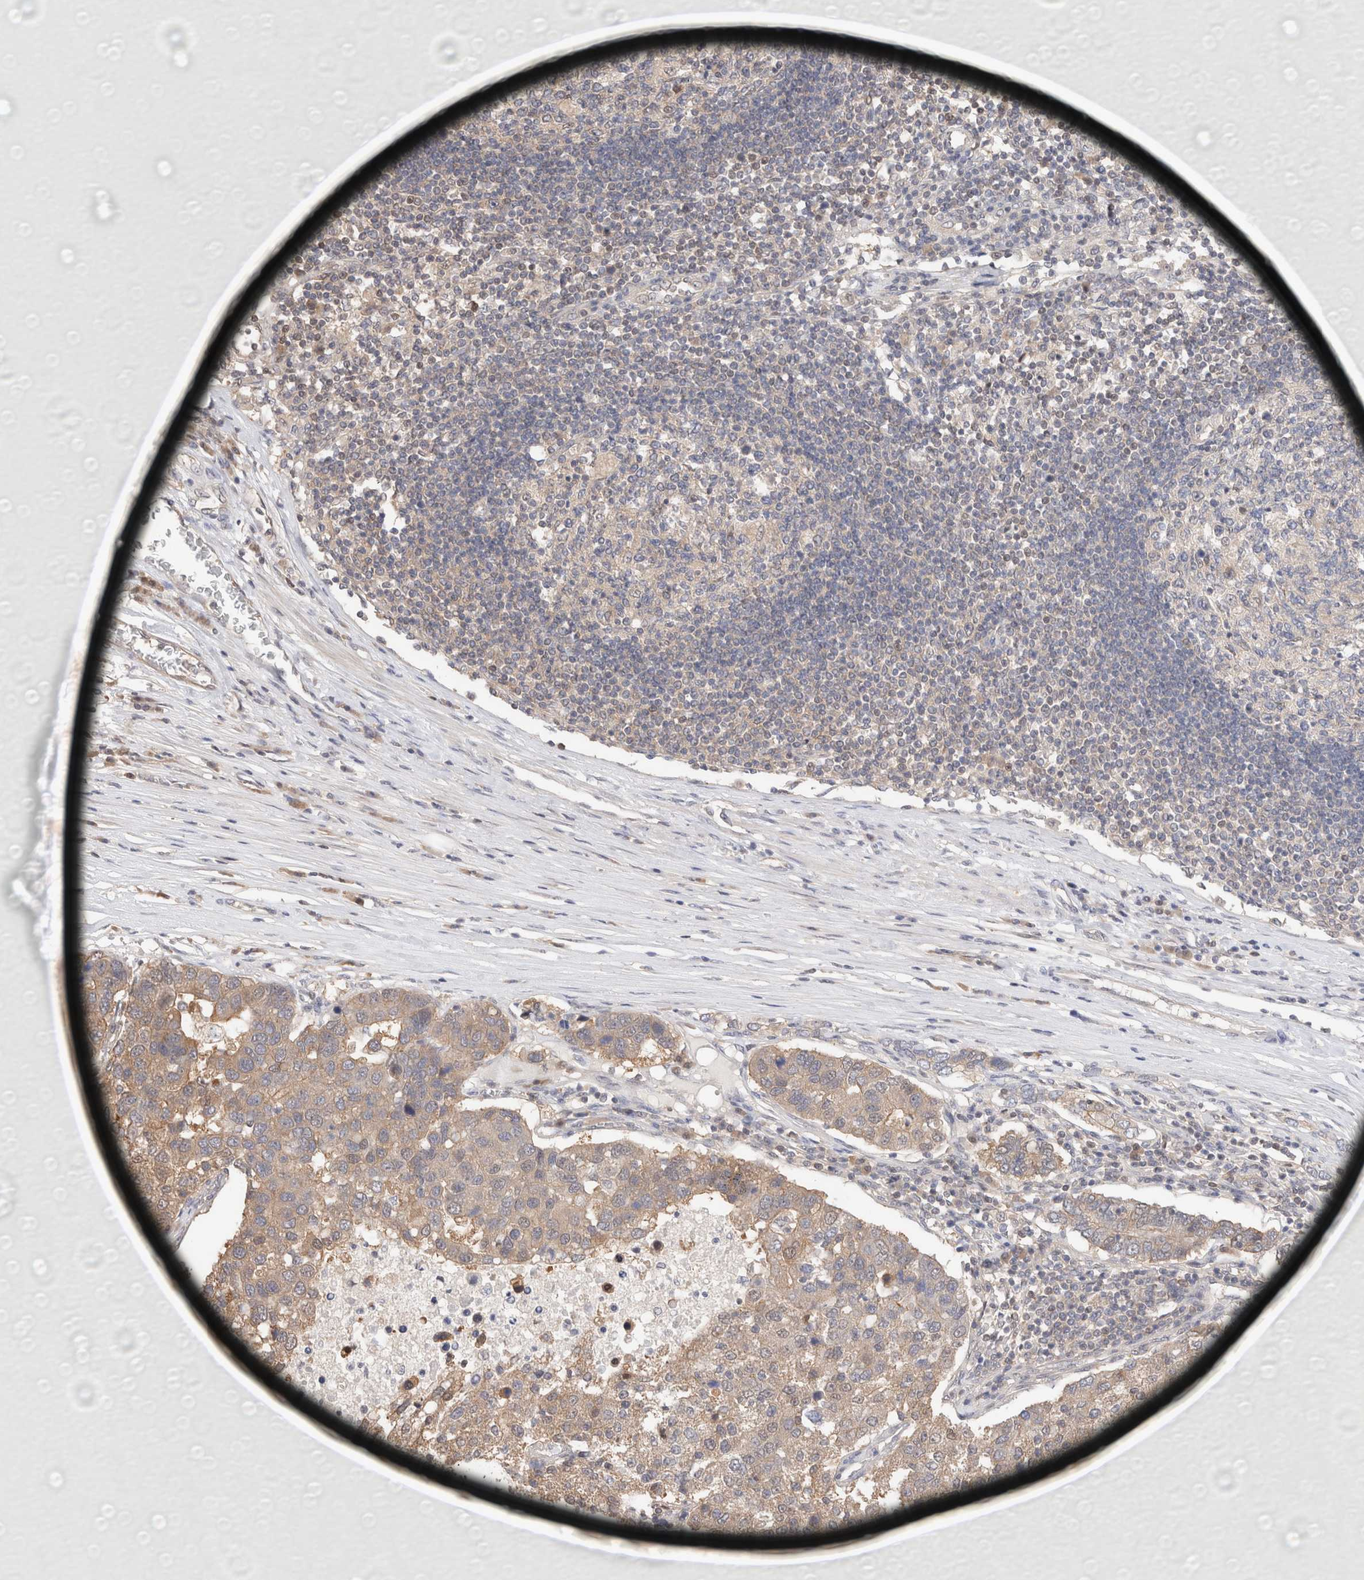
{"staining": {"intensity": "weak", "quantity": "25%-75%", "location": "cytoplasmic/membranous"}, "tissue": "pancreatic cancer", "cell_type": "Tumor cells", "image_type": "cancer", "snomed": [{"axis": "morphology", "description": "Adenocarcinoma, NOS"}, {"axis": "topography", "description": "Pancreas"}], "caption": "Protein analysis of adenocarcinoma (pancreatic) tissue shows weak cytoplasmic/membranous staining in about 25%-75% of tumor cells. The protein is stained brown, and the nuclei are stained in blue (DAB IHC with brightfield microscopy, high magnification).", "gene": "C17orf97", "patient": {"sex": "female", "age": 61}}